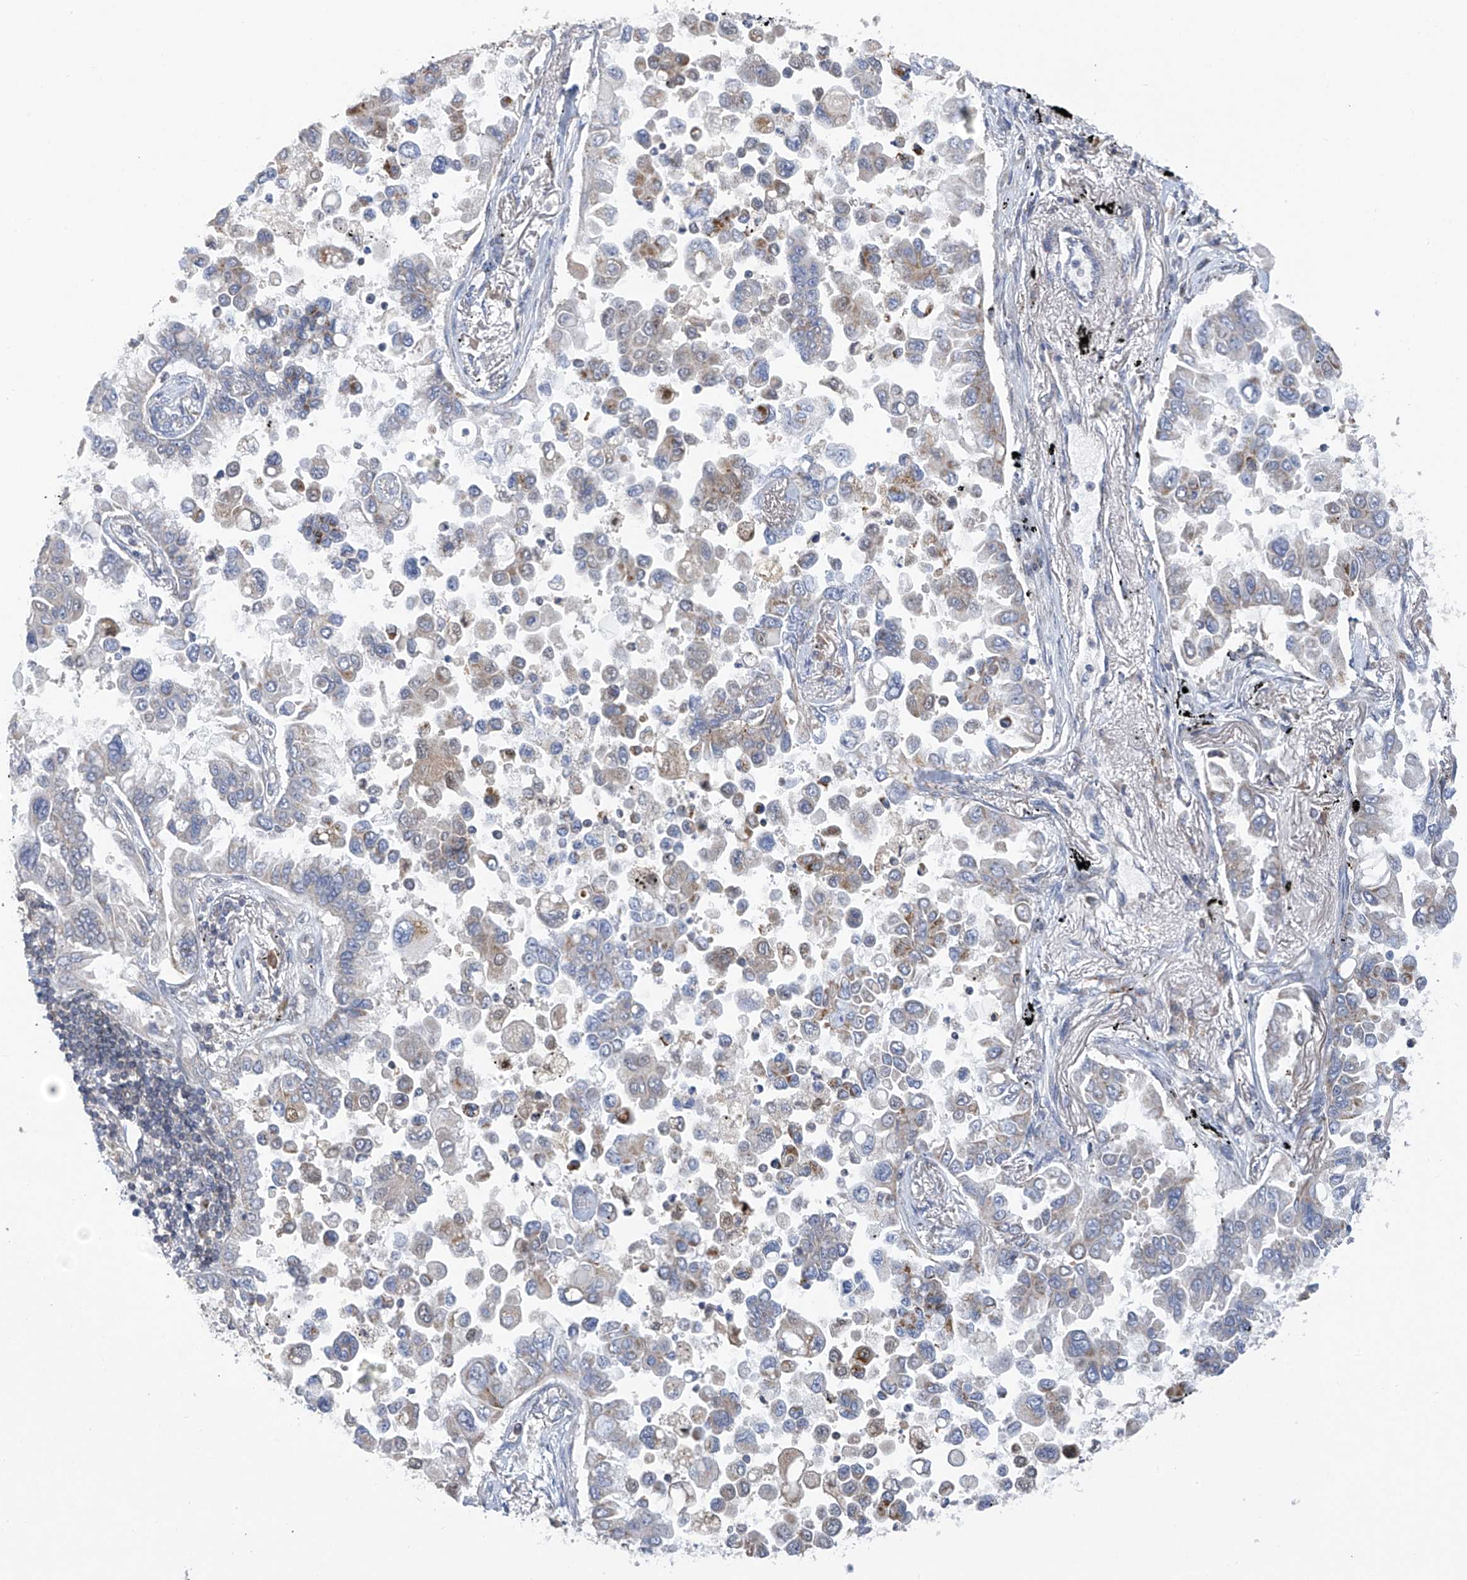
{"staining": {"intensity": "weak", "quantity": "<25%", "location": "cytoplasmic/membranous"}, "tissue": "lung cancer", "cell_type": "Tumor cells", "image_type": "cancer", "snomed": [{"axis": "morphology", "description": "Adenocarcinoma, NOS"}, {"axis": "topography", "description": "Lung"}], "caption": "Immunohistochemistry of human adenocarcinoma (lung) reveals no staining in tumor cells. The staining is performed using DAB (3,3'-diaminobenzidine) brown chromogen with nuclei counter-stained in using hematoxylin.", "gene": "SLCO4A1", "patient": {"sex": "female", "age": 67}}